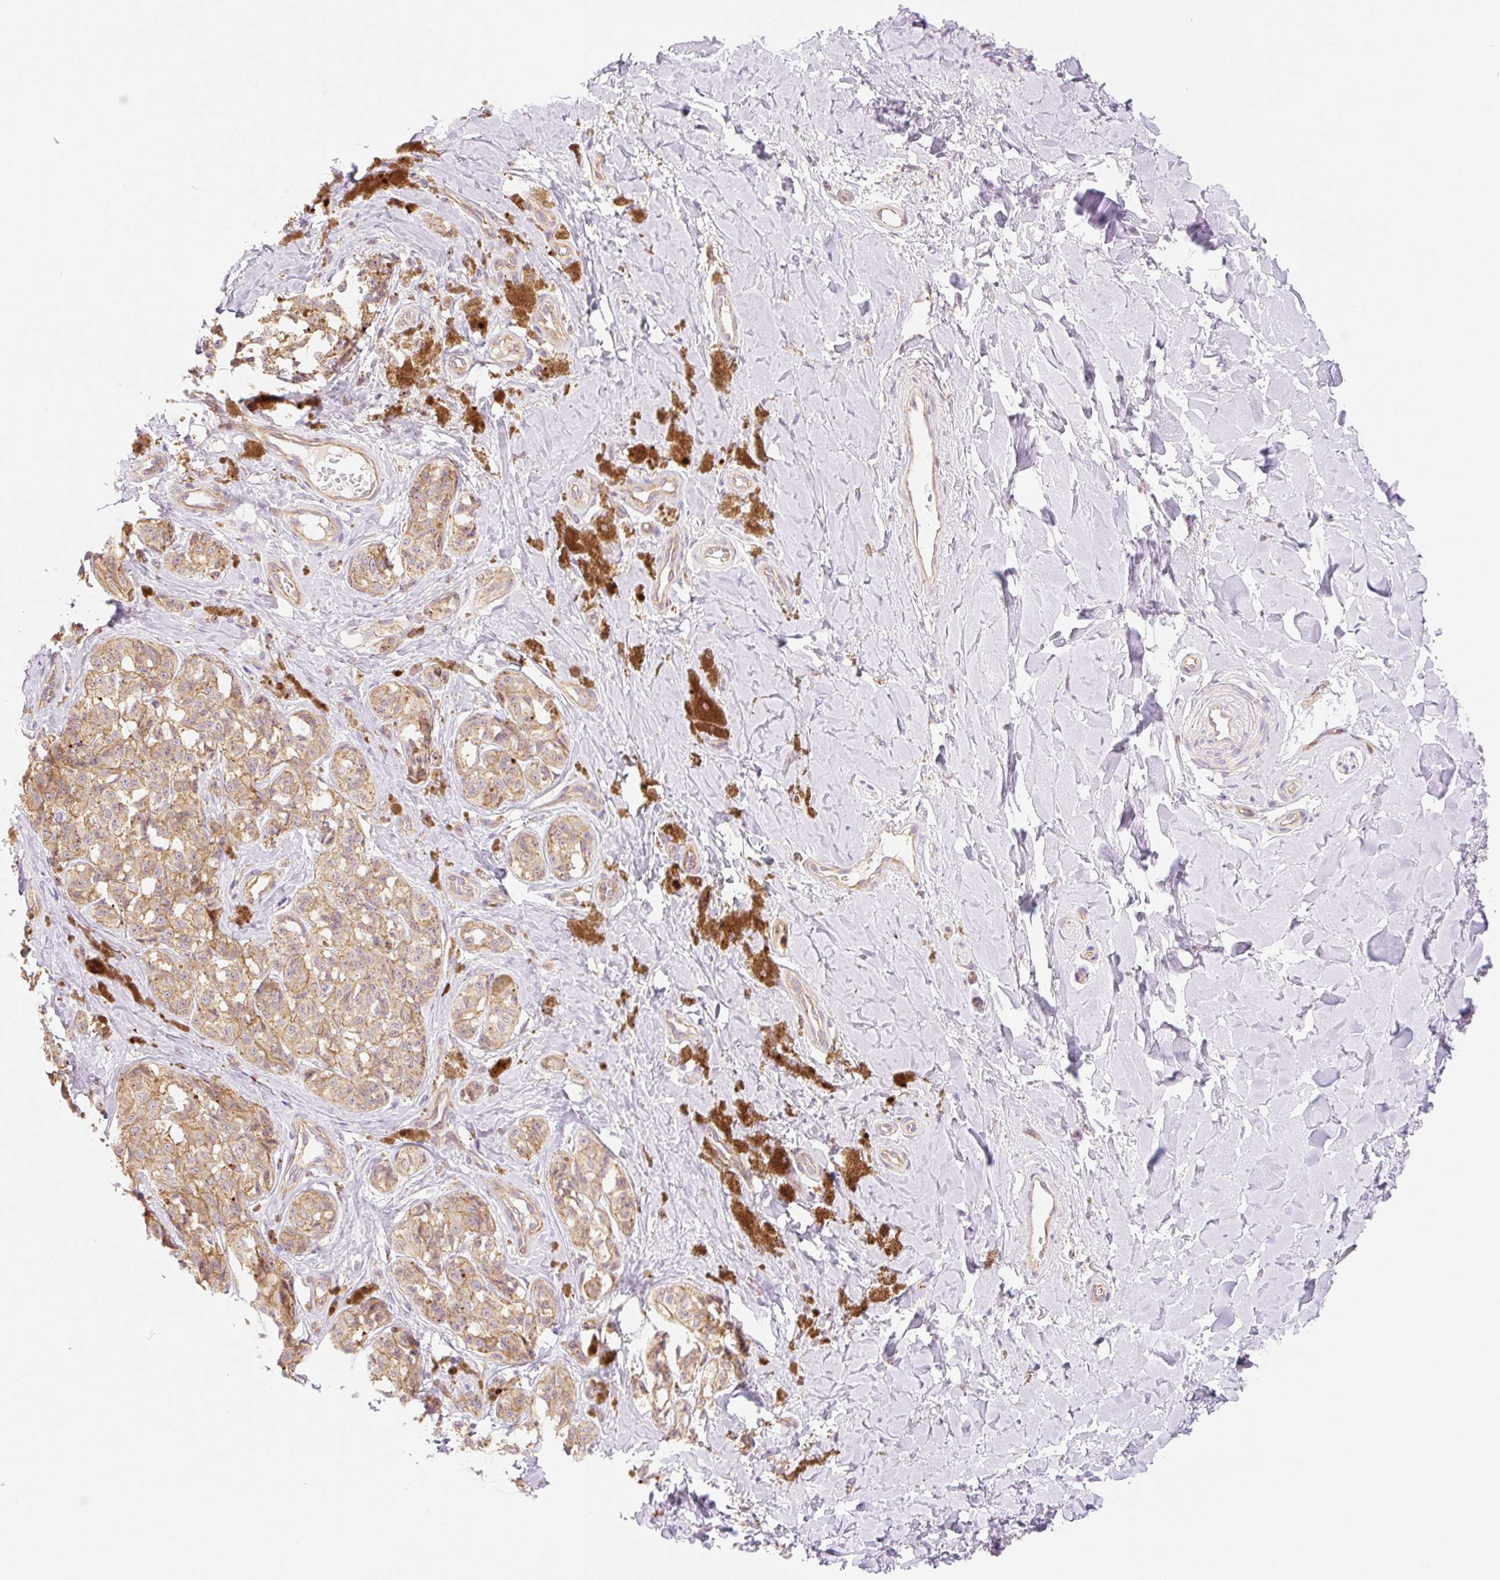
{"staining": {"intensity": "moderate", "quantity": ">75%", "location": "cytoplasmic/membranous"}, "tissue": "melanoma", "cell_type": "Tumor cells", "image_type": "cancer", "snomed": [{"axis": "morphology", "description": "Malignant melanoma, NOS"}, {"axis": "topography", "description": "Skin"}], "caption": "A photomicrograph of melanoma stained for a protein exhibits moderate cytoplasmic/membranous brown staining in tumor cells.", "gene": "NLRP5", "patient": {"sex": "female", "age": 65}}